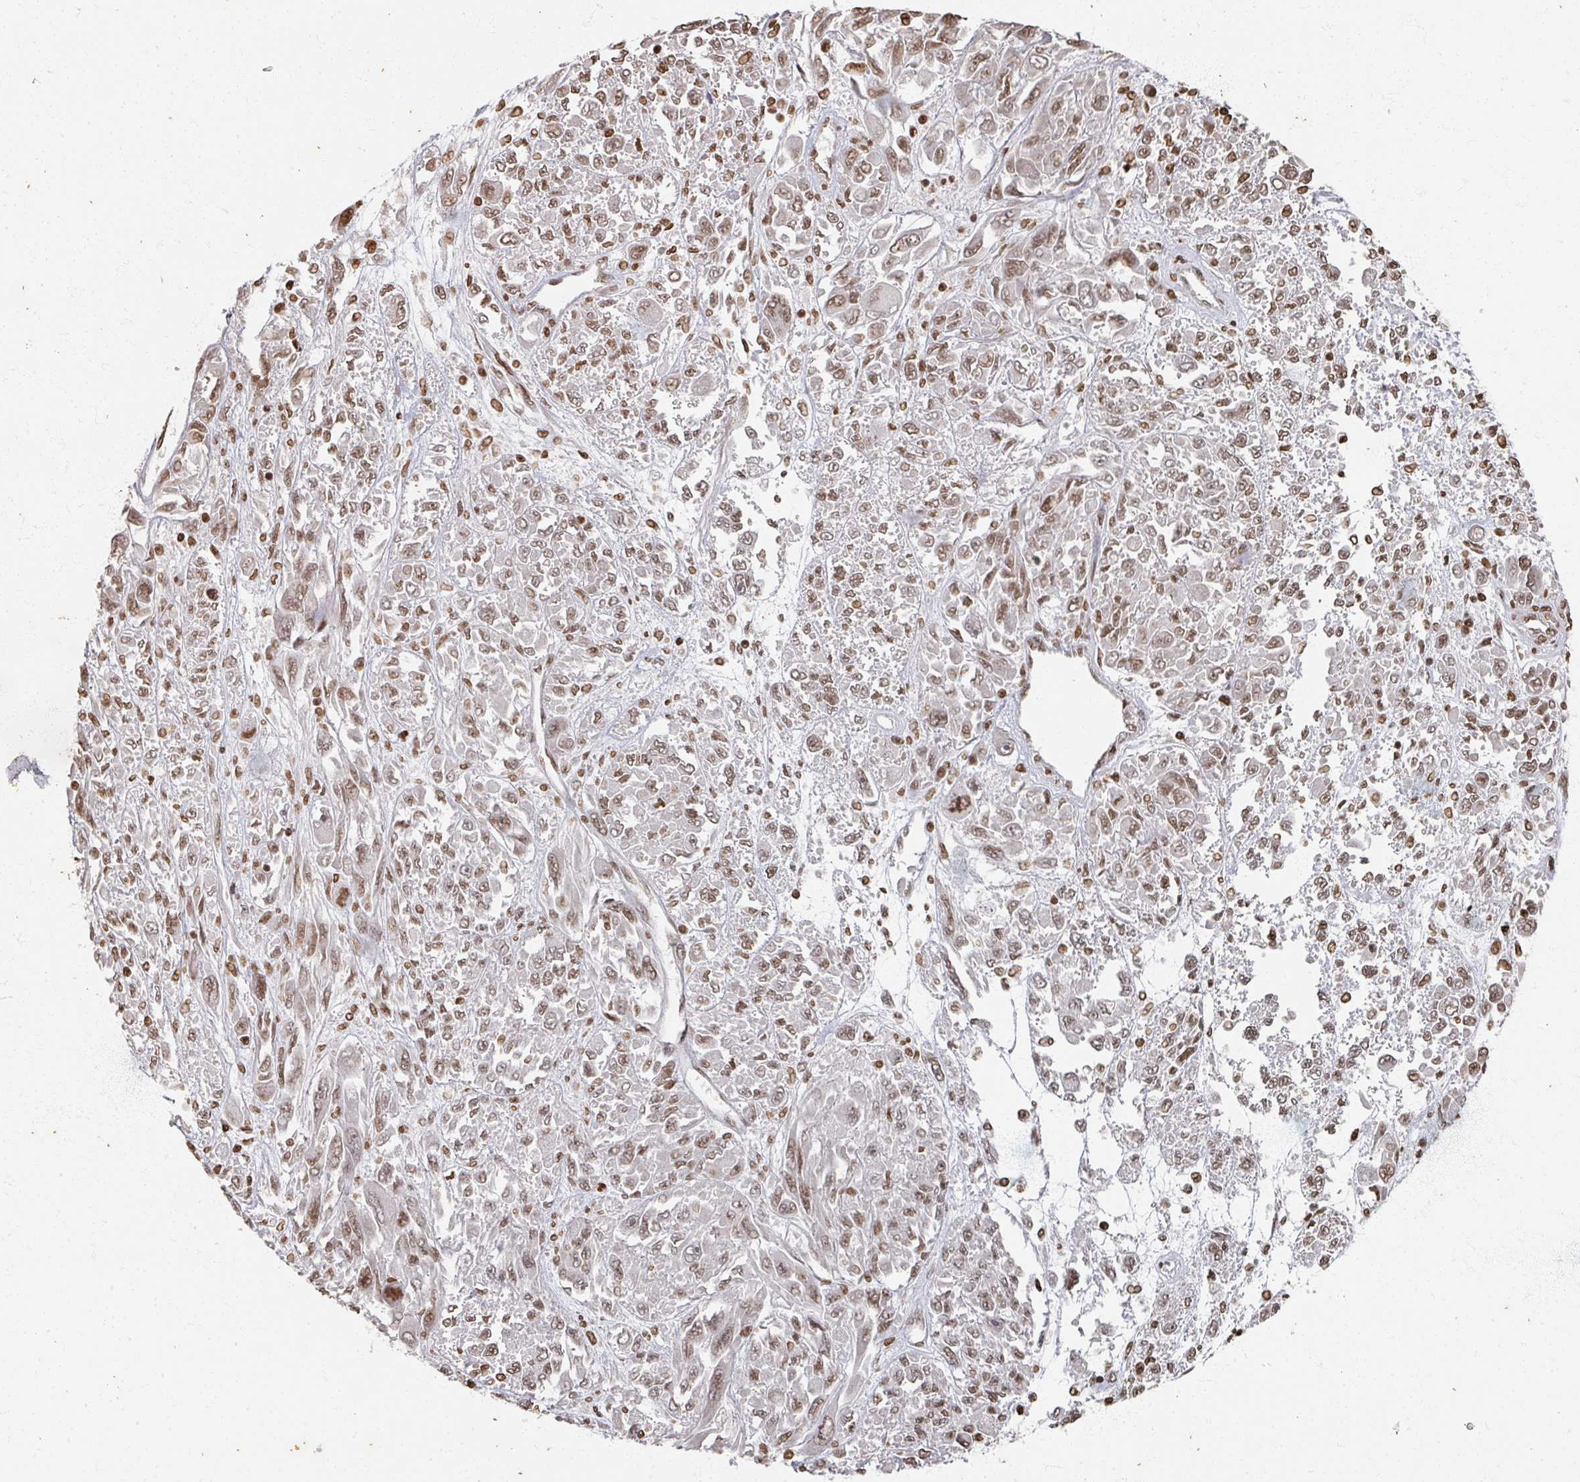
{"staining": {"intensity": "moderate", "quantity": ">75%", "location": "nuclear"}, "tissue": "melanoma", "cell_type": "Tumor cells", "image_type": "cancer", "snomed": [{"axis": "morphology", "description": "Malignant melanoma, NOS"}, {"axis": "topography", "description": "Skin"}], "caption": "A brown stain shows moderate nuclear staining of a protein in human melanoma tumor cells. (DAB IHC, brown staining for protein, blue staining for nuclei).", "gene": "DCUN1D5", "patient": {"sex": "female", "age": 91}}